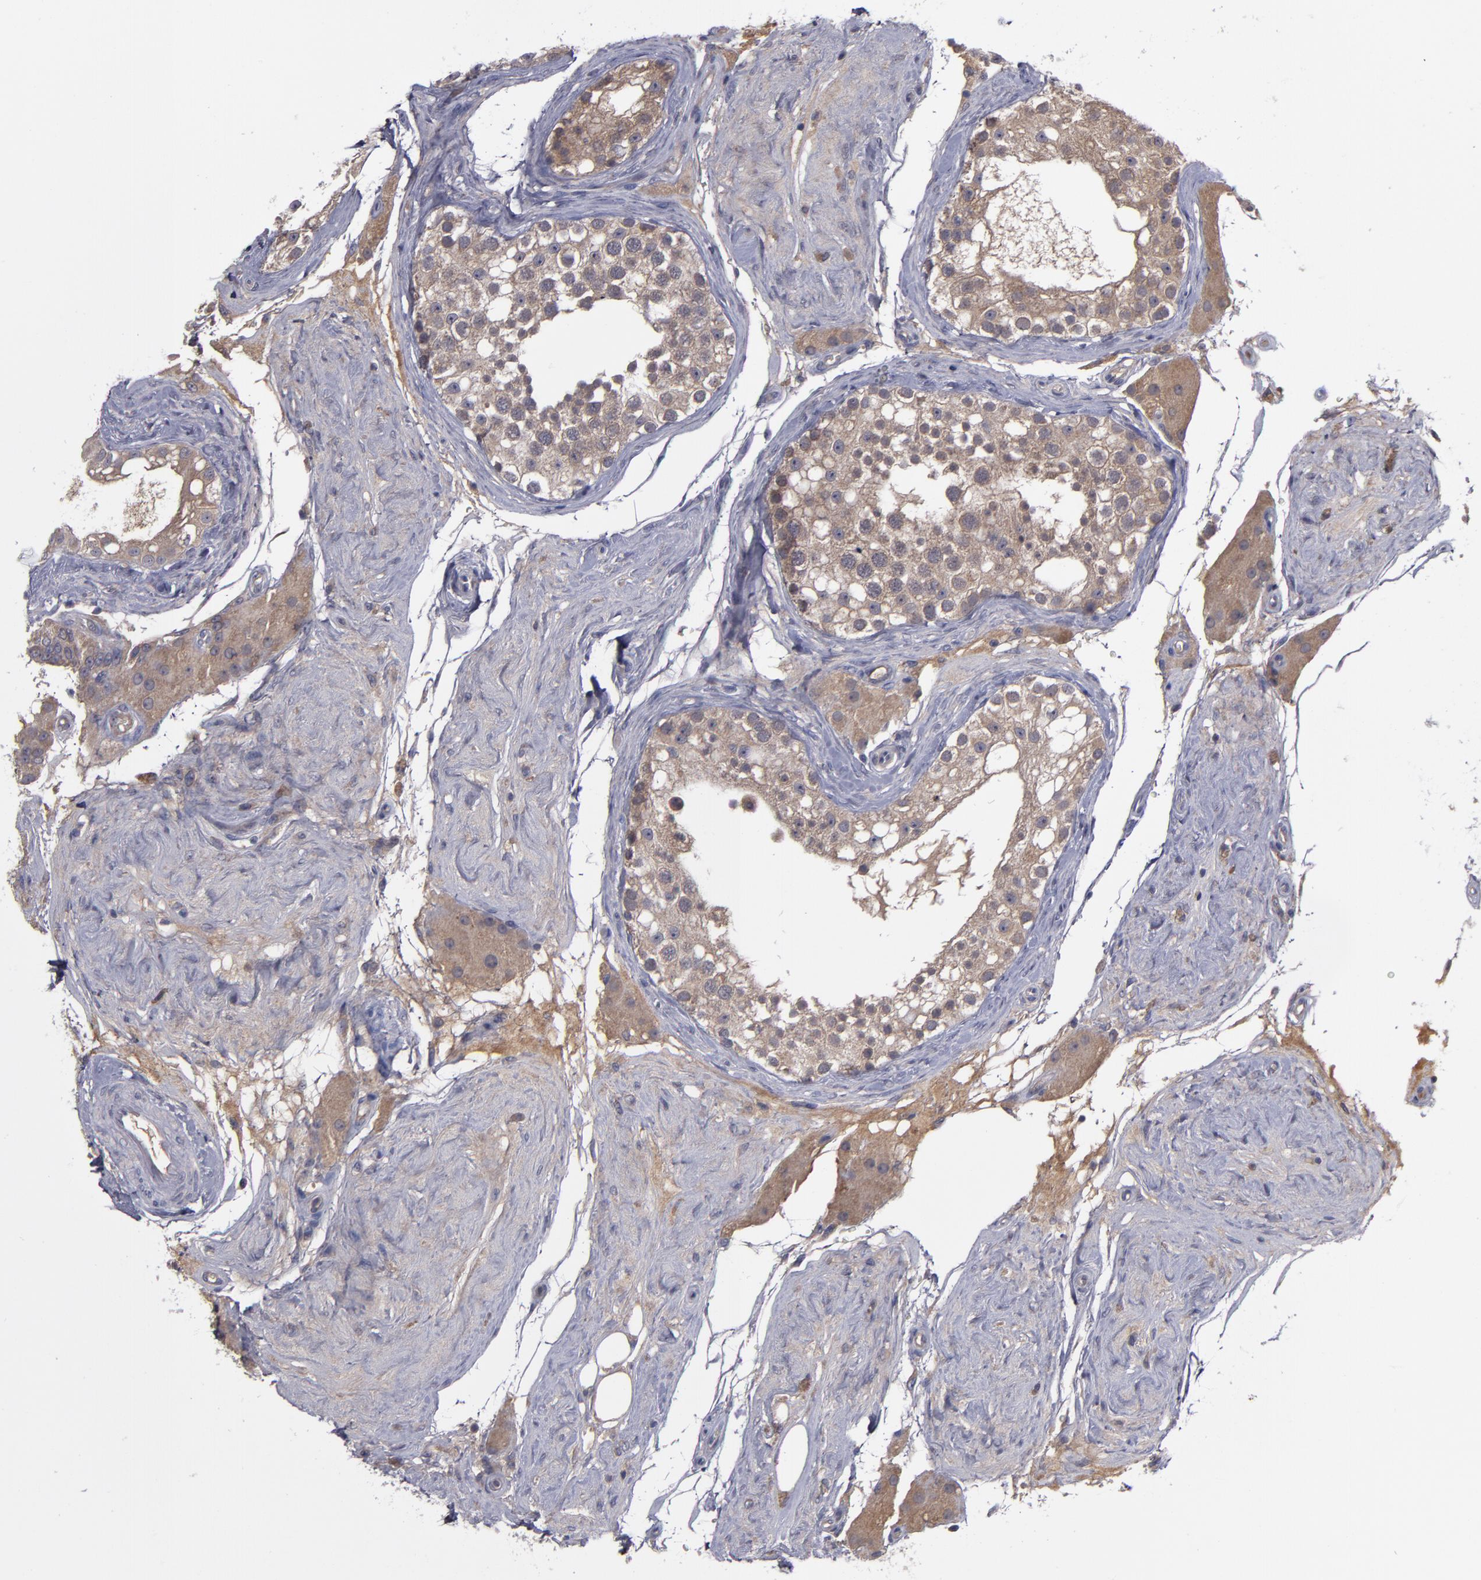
{"staining": {"intensity": "weak", "quantity": ">75%", "location": "cytoplasmic/membranous"}, "tissue": "testis", "cell_type": "Cells in seminiferous ducts", "image_type": "normal", "snomed": [{"axis": "morphology", "description": "Normal tissue, NOS"}, {"axis": "topography", "description": "Testis"}], "caption": "Immunohistochemistry micrograph of benign human testis stained for a protein (brown), which displays low levels of weak cytoplasmic/membranous positivity in approximately >75% of cells in seminiferous ducts.", "gene": "MMP11", "patient": {"sex": "male", "age": 68}}